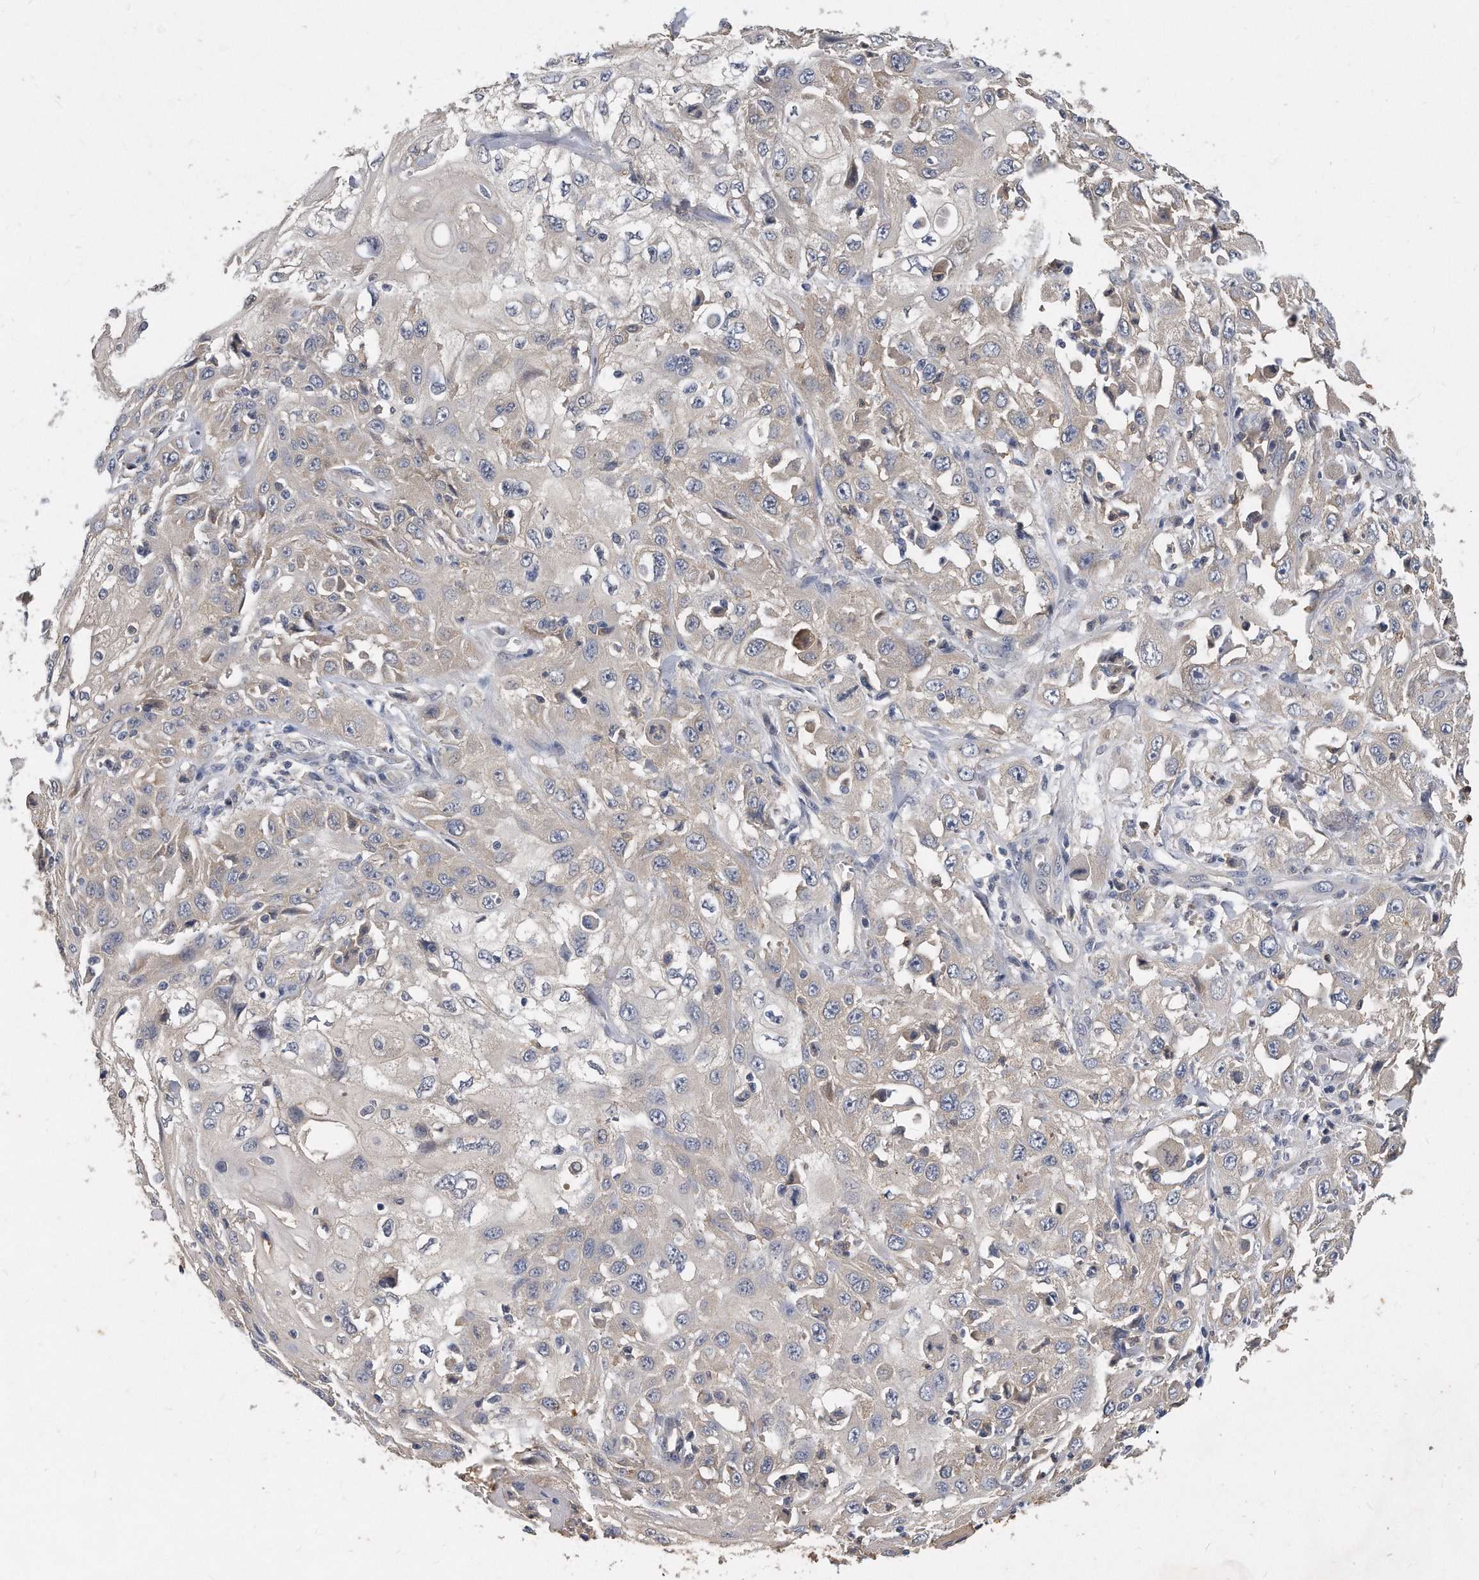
{"staining": {"intensity": "negative", "quantity": "none", "location": "none"}, "tissue": "skin cancer", "cell_type": "Tumor cells", "image_type": "cancer", "snomed": [{"axis": "morphology", "description": "Squamous cell carcinoma, NOS"}, {"axis": "topography", "description": "Skin"}], "caption": "Immunohistochemistry of human skin cancer demonstrates no positivity in tumor cells.", "gene": "HOMER3", "patient": {"sex": "male", "age": 75}}